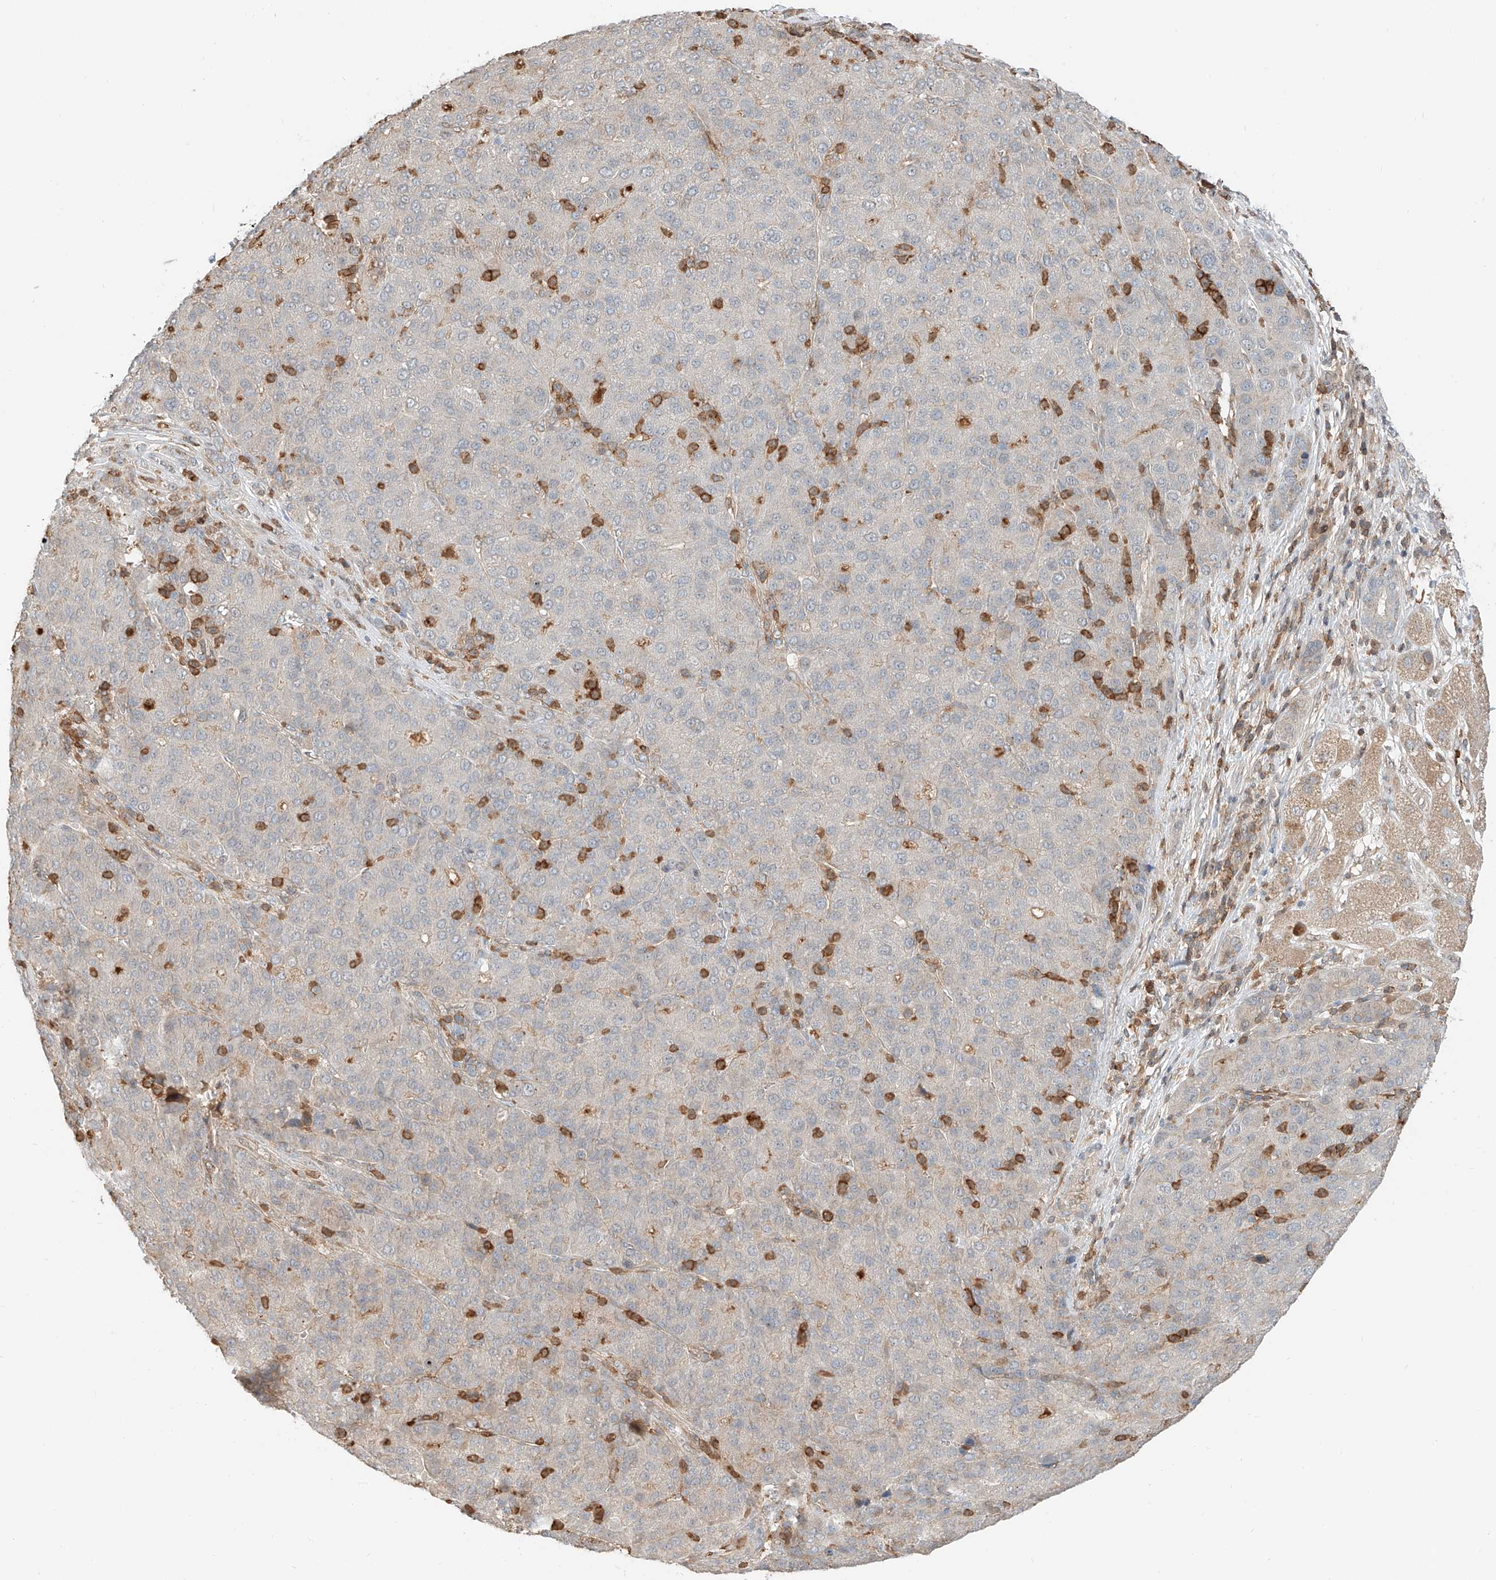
{"staining": {"intensity": "negative", "quantity": "none", "location": "none"}, "tissue": "liver cancer", "cell_type": "Tumor cells", "image_type": "cancer", "snomed": [{"axis": "morphology", "description": "Carcinoma, Hepatocellular, NOS"}, {"axis": "topography", "description": "Liver"}], "caption": "Liver cancer stained for a protein using immunohistochemistry (IHC) displays no expression tumor cells.", "gene": "CEP162", "patient": {"sex": "male", "age": 65}}